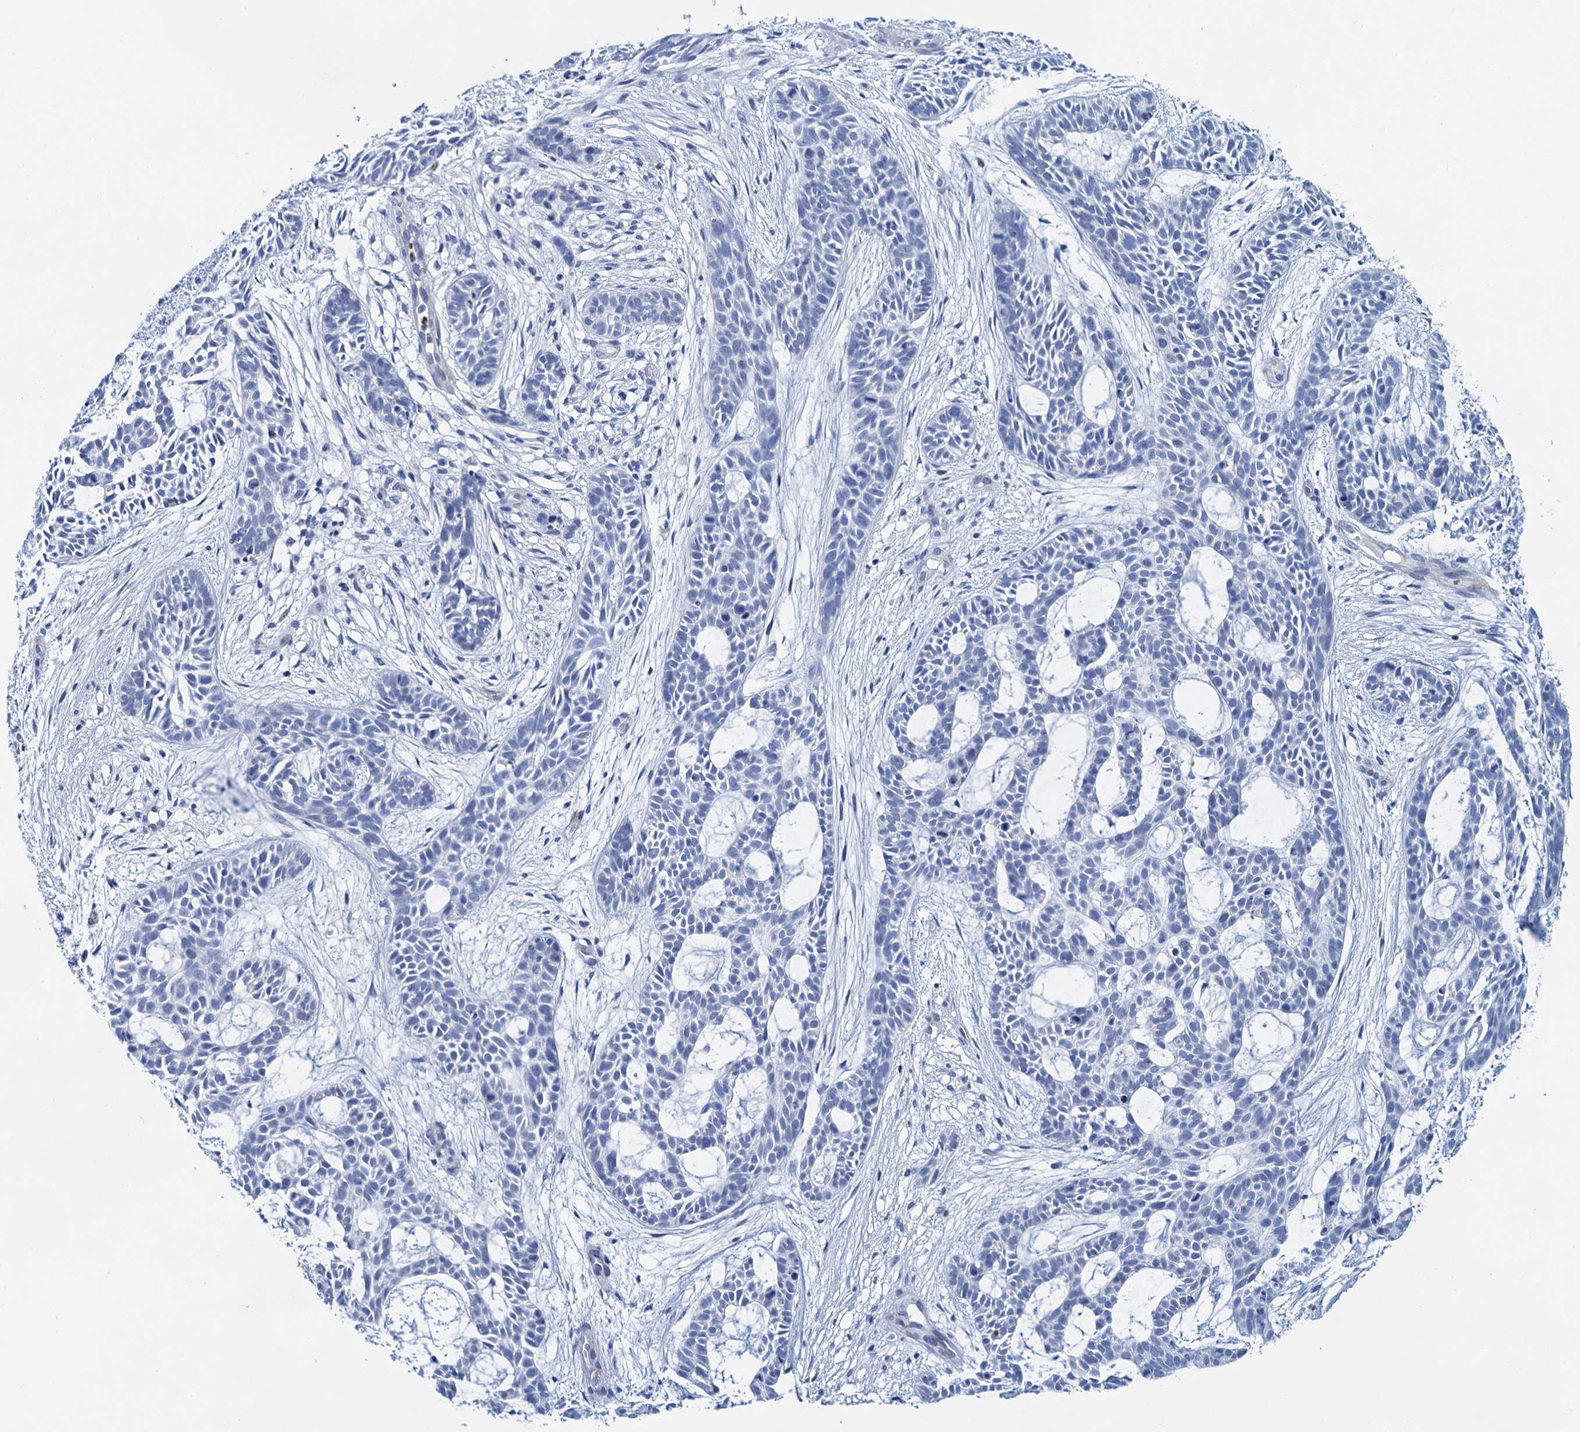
{"staining": {"intensity": "negative", "quantity": "none", "location": "none"}, "tissue": "skin cancer", "cell_type": "Tumor cells", "image_type": "cancer", "snomed": [{"axis": "morphology", "description": "Basal cell carcinoma"}, {"axis": "topography", "description": "Skin"}], "caption": "There is no significant expression in tumor cells of skin cancer. The staining was performed using DAB (3,3'-diaminobenzidine) to visualize the protein expression in brown, while the nuclei were stained in blue with hematoxylin (Magnification: 20x).", "gene": "RHCG", "patient": {"sex": "male", "age": 89}}